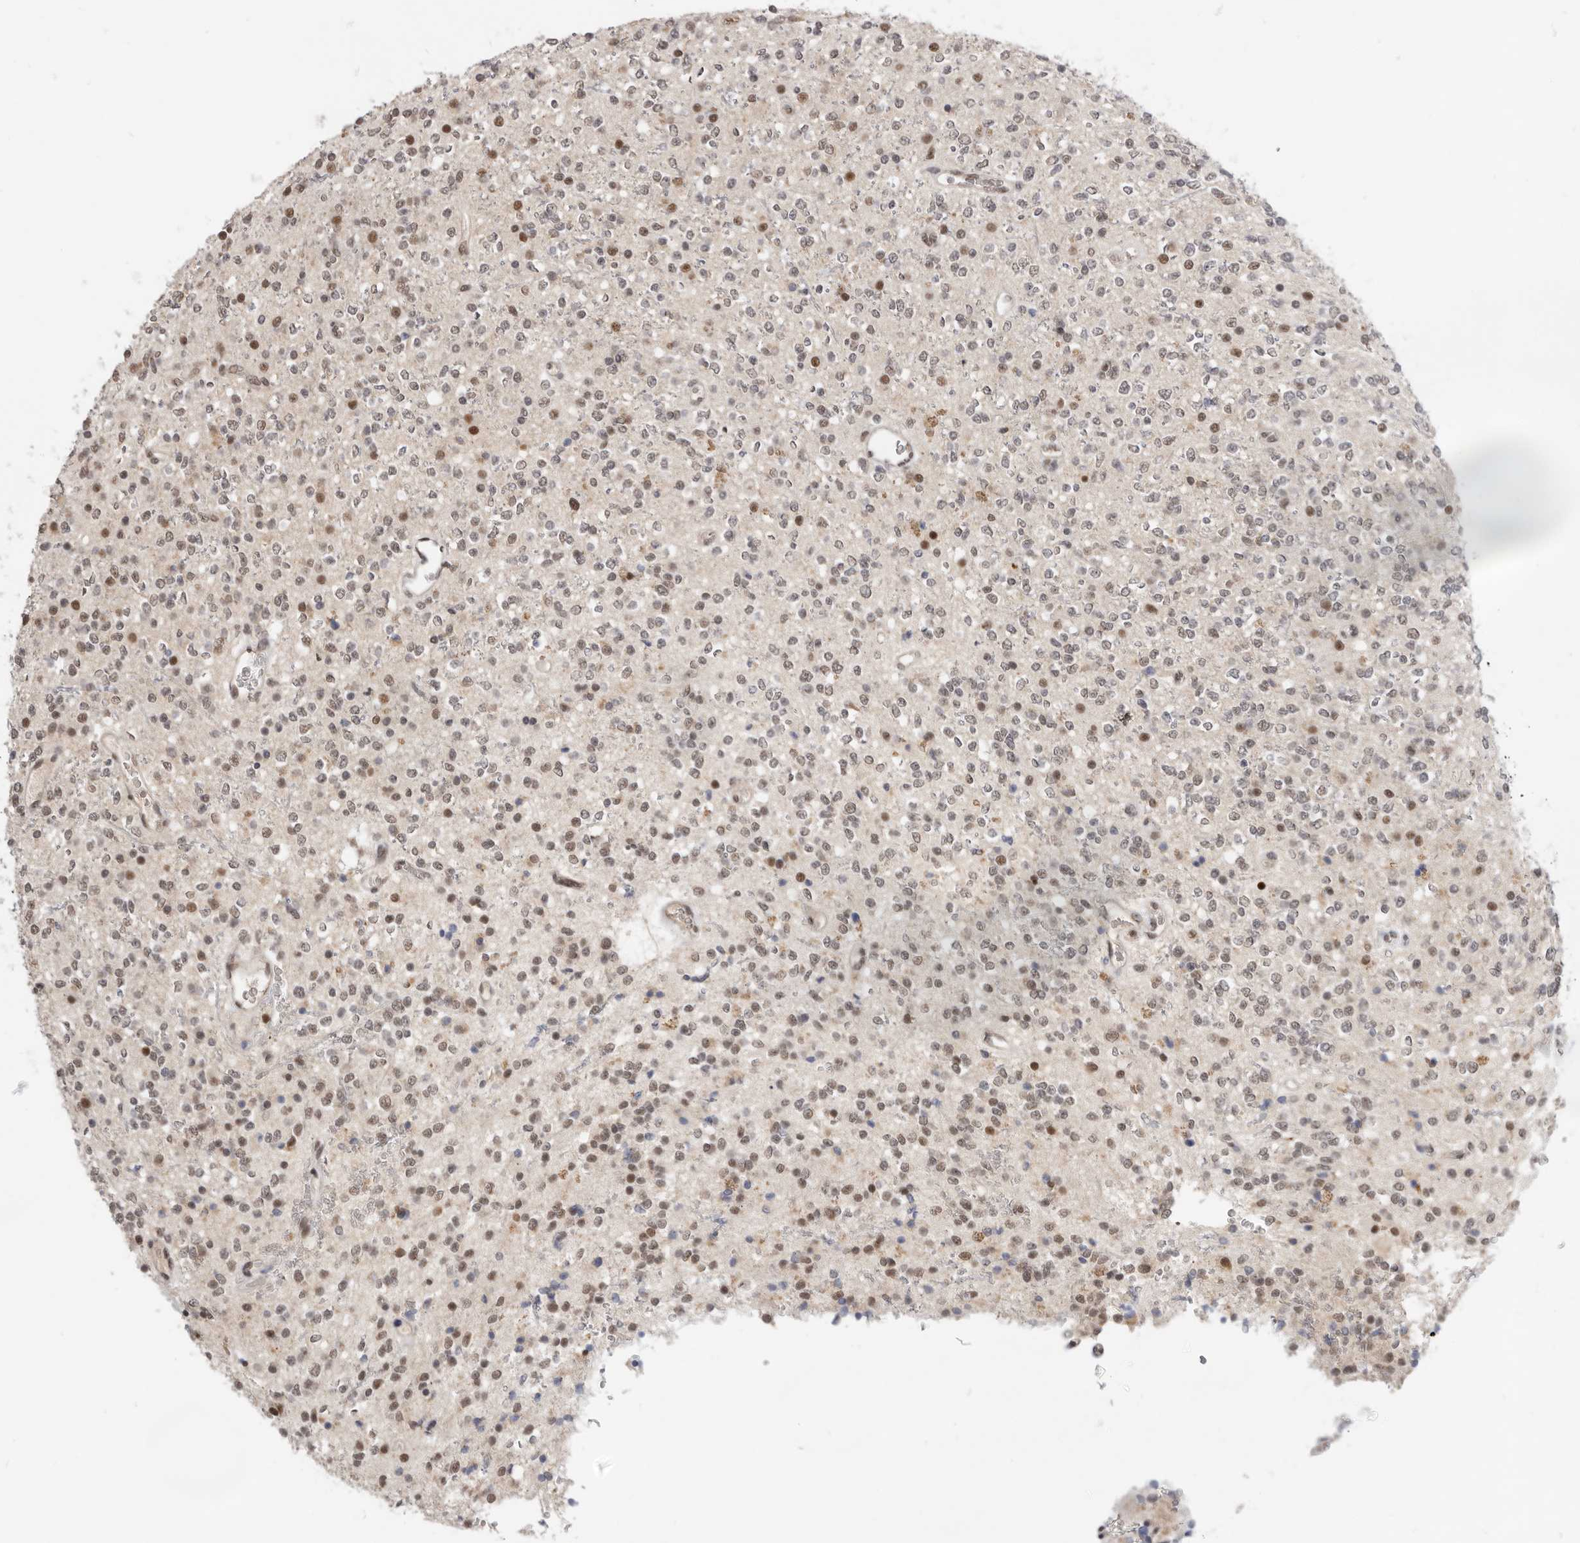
{"staining": {"intensity": "moderate", "quantity": "25%-75%", "location": "nuclear"}, "tissue": "glioma", "cell_type": "Tumor cells", "image_type": "cancer", "snomed": [{"axis": "morphology", "description": "Glioma, malignant, High grade"}, {"axis": "topography", "description": "Brain"}], "caption": "This histopathology image displays immunohistochemistry staining of high-grade glioma (malignant), with medium moderate nuclear staining in about 25%-75% of tumor cells.", "gene": "BRCA2", "patient": {"sex": "male", "age": 34}}